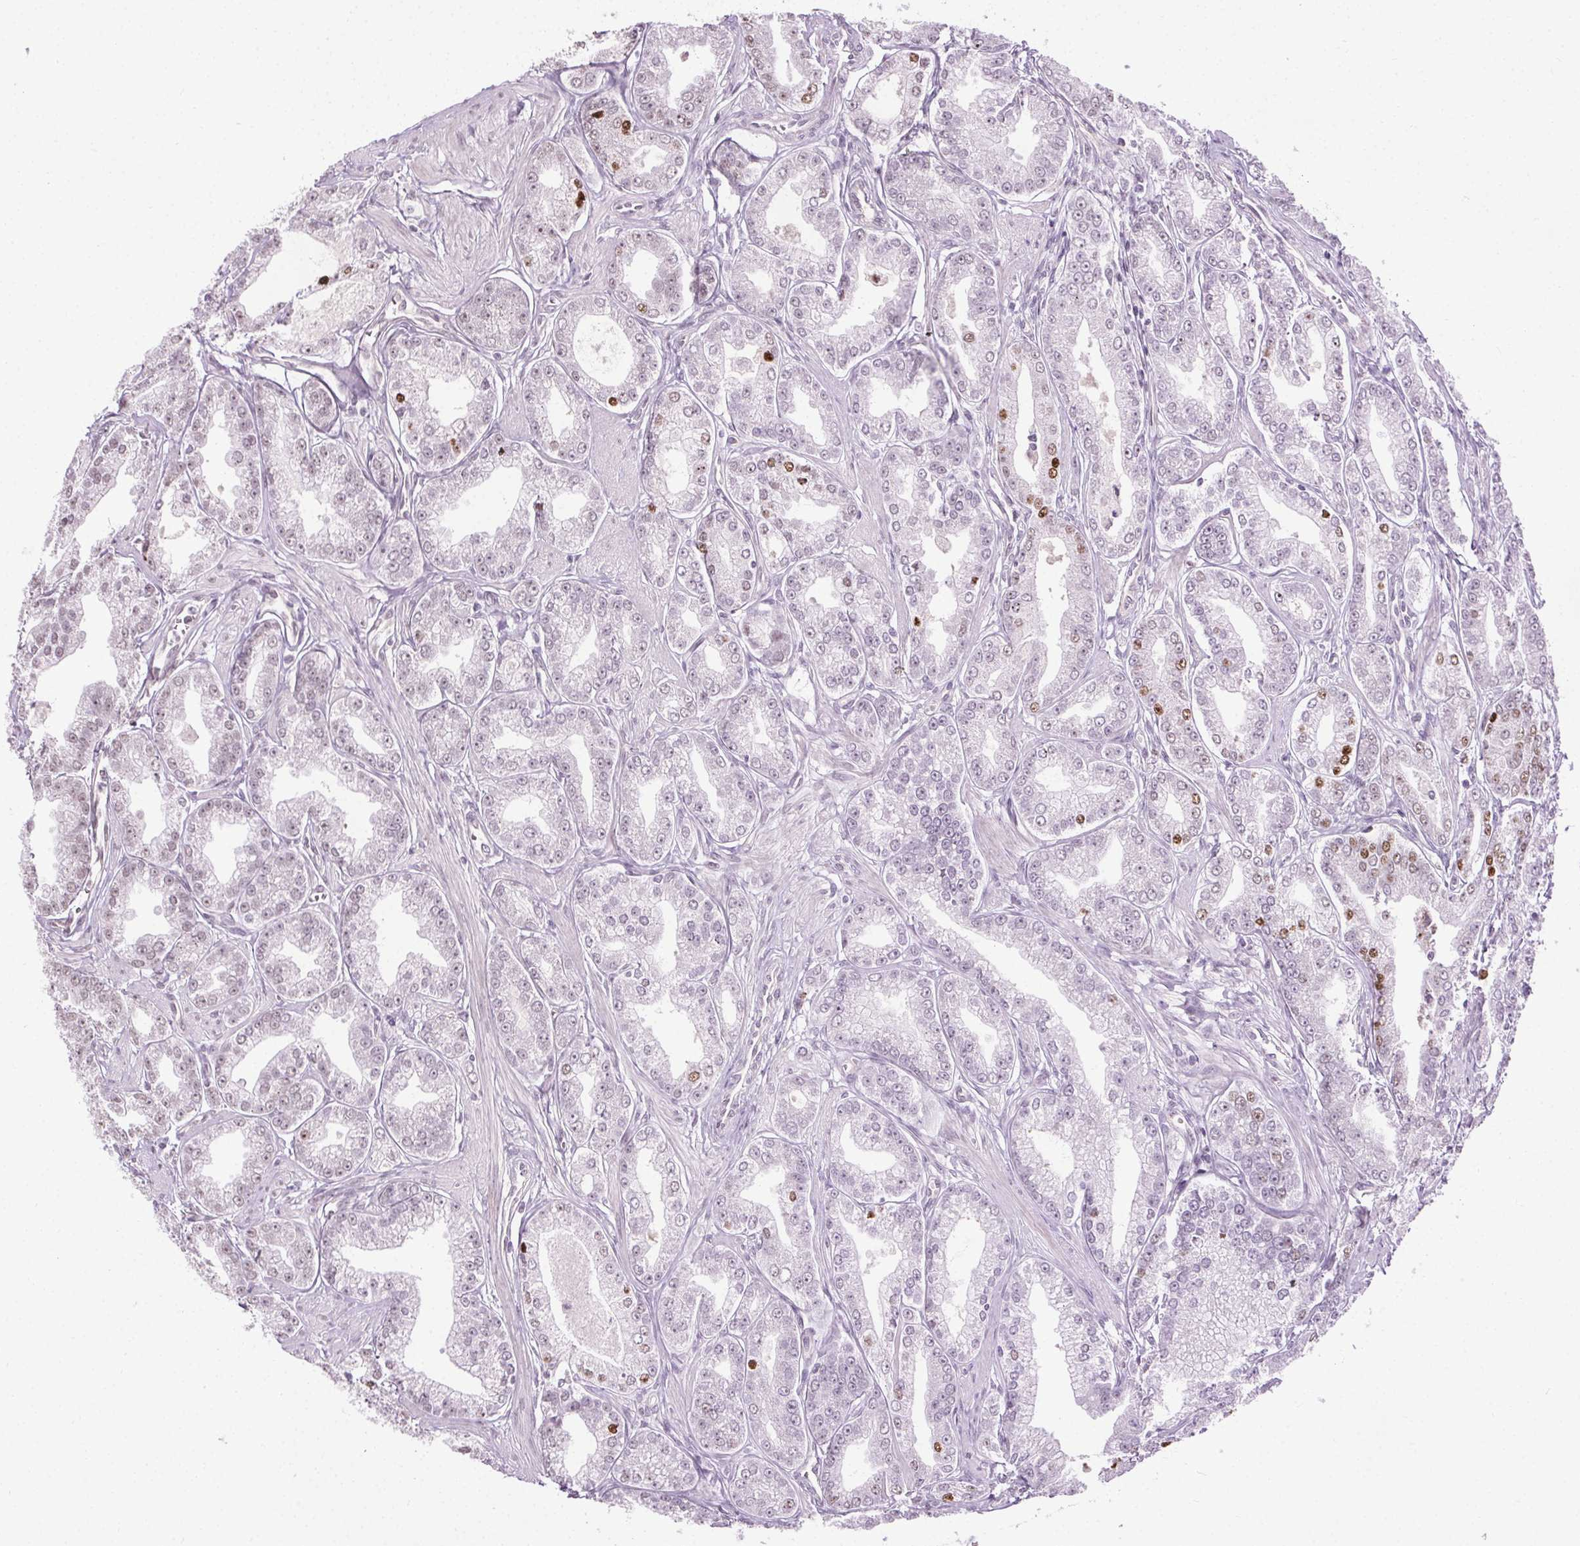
{"staining": {"intensity": "strong", "quantity": "<25%", "location": "nuclear"}, "tissue": "prostate cancer", "cell_type": "Tumor cells", "image_type": "cancer", "snomed": [{"axis": "morphology", "description": "Adenocarcinoma, NOS"}, {"axis": "topography", "description": "Prostate"}], "caption": "Protein analysis of adenocarcinoma (prostate) tissue reveals strong nuclear expression in about <25% of tumor cells.", "gene": "CEBPA", "patient": {"sex": "male", "age": 71}}